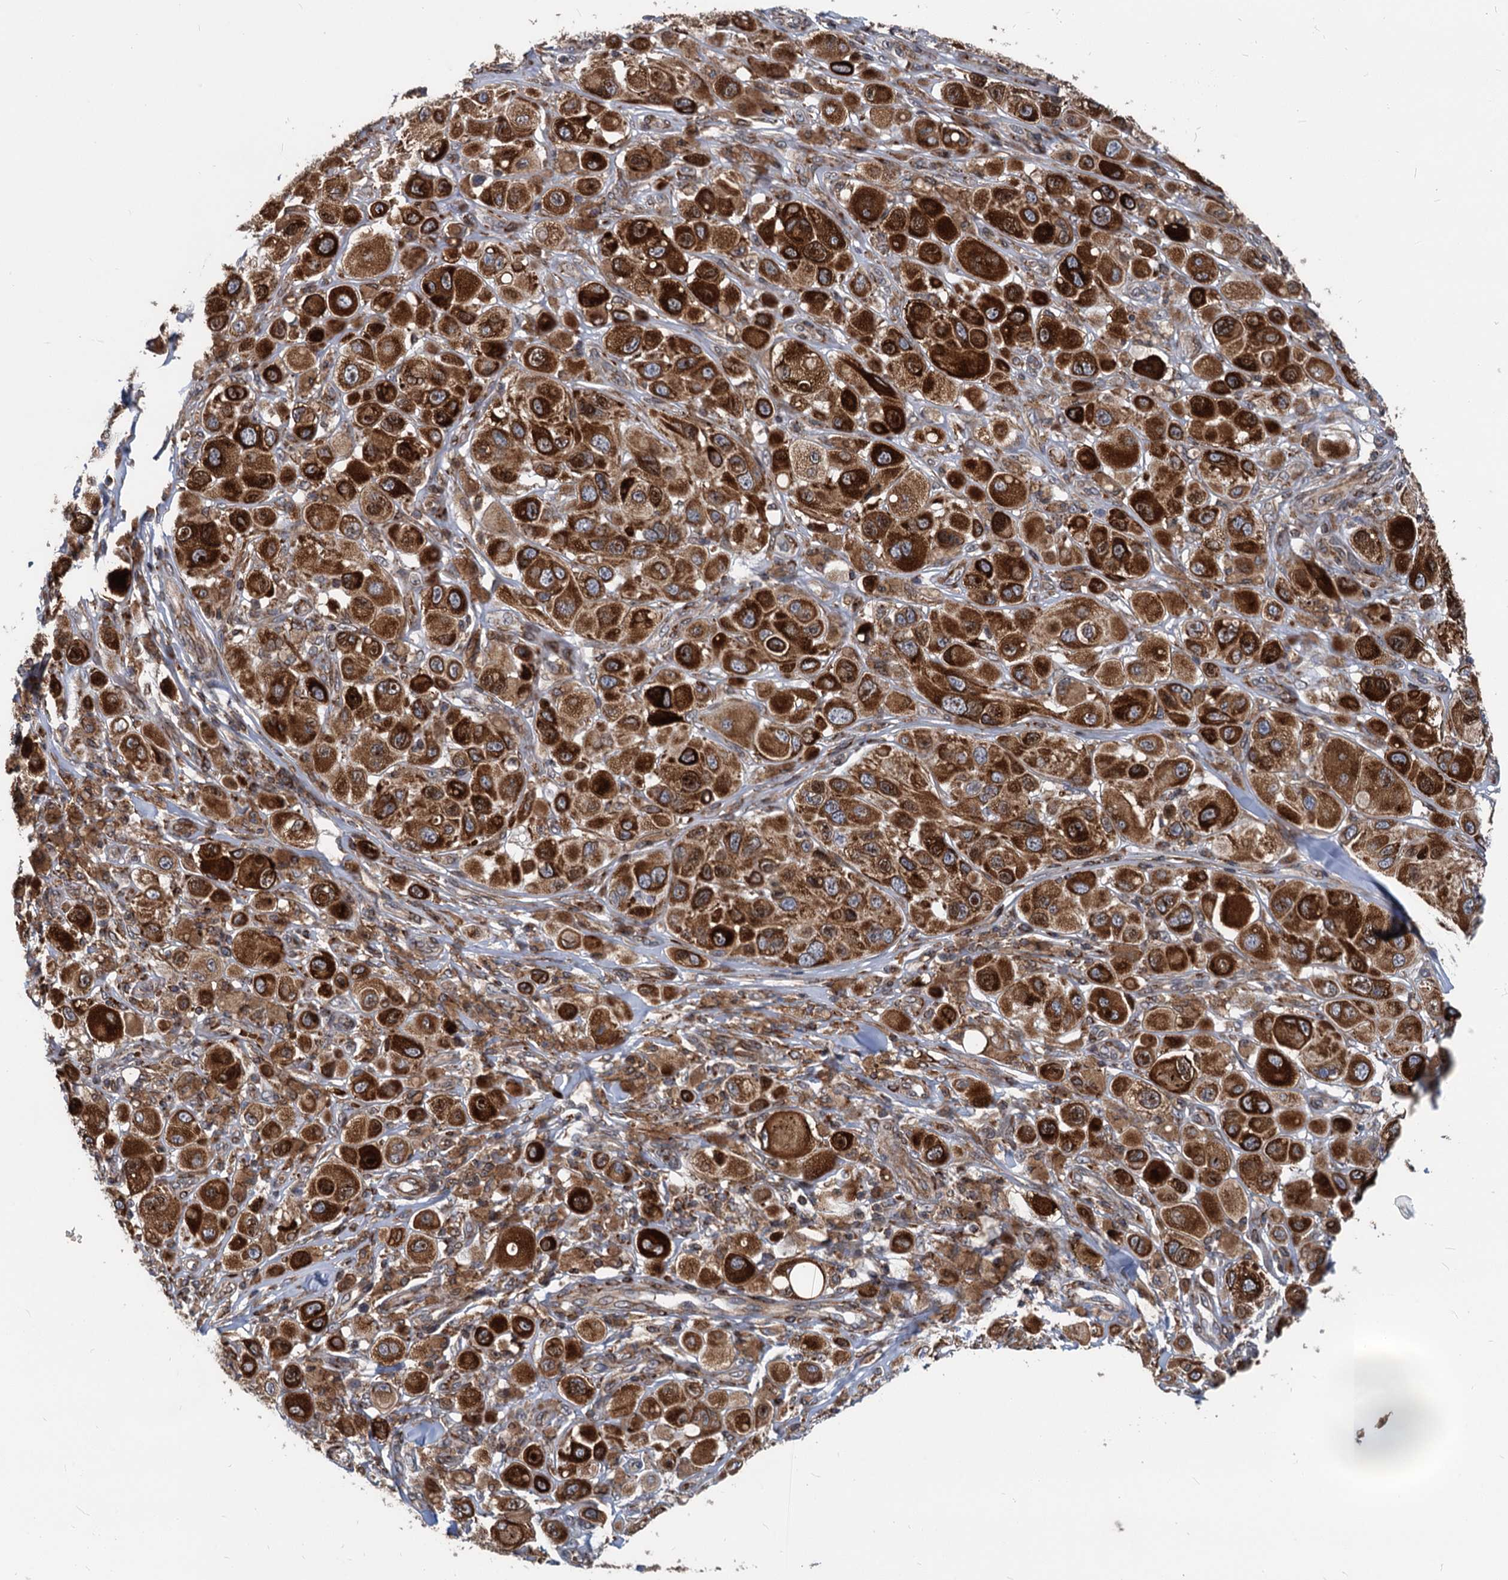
{"staining": {"intensity": "strong", "quantity": ">75%", "location": "cytoplasmic/membranous"}, "tissue": "melanoma", "cell_type": "Tumor cells", "image_type": "cancer", "snomed": [{"axis": "morphology", "description": "Malignant melanoma, Metastatic site"}, {"axis": "topography", "description": "Skin"}], "caption": "IHC of human melanoma exhibits high levels of strong cytoplasmic/membranous expression in about >75% of tumor cells.", "gene": "STIM1", "patient": {"sex": "male", "age": 41}}